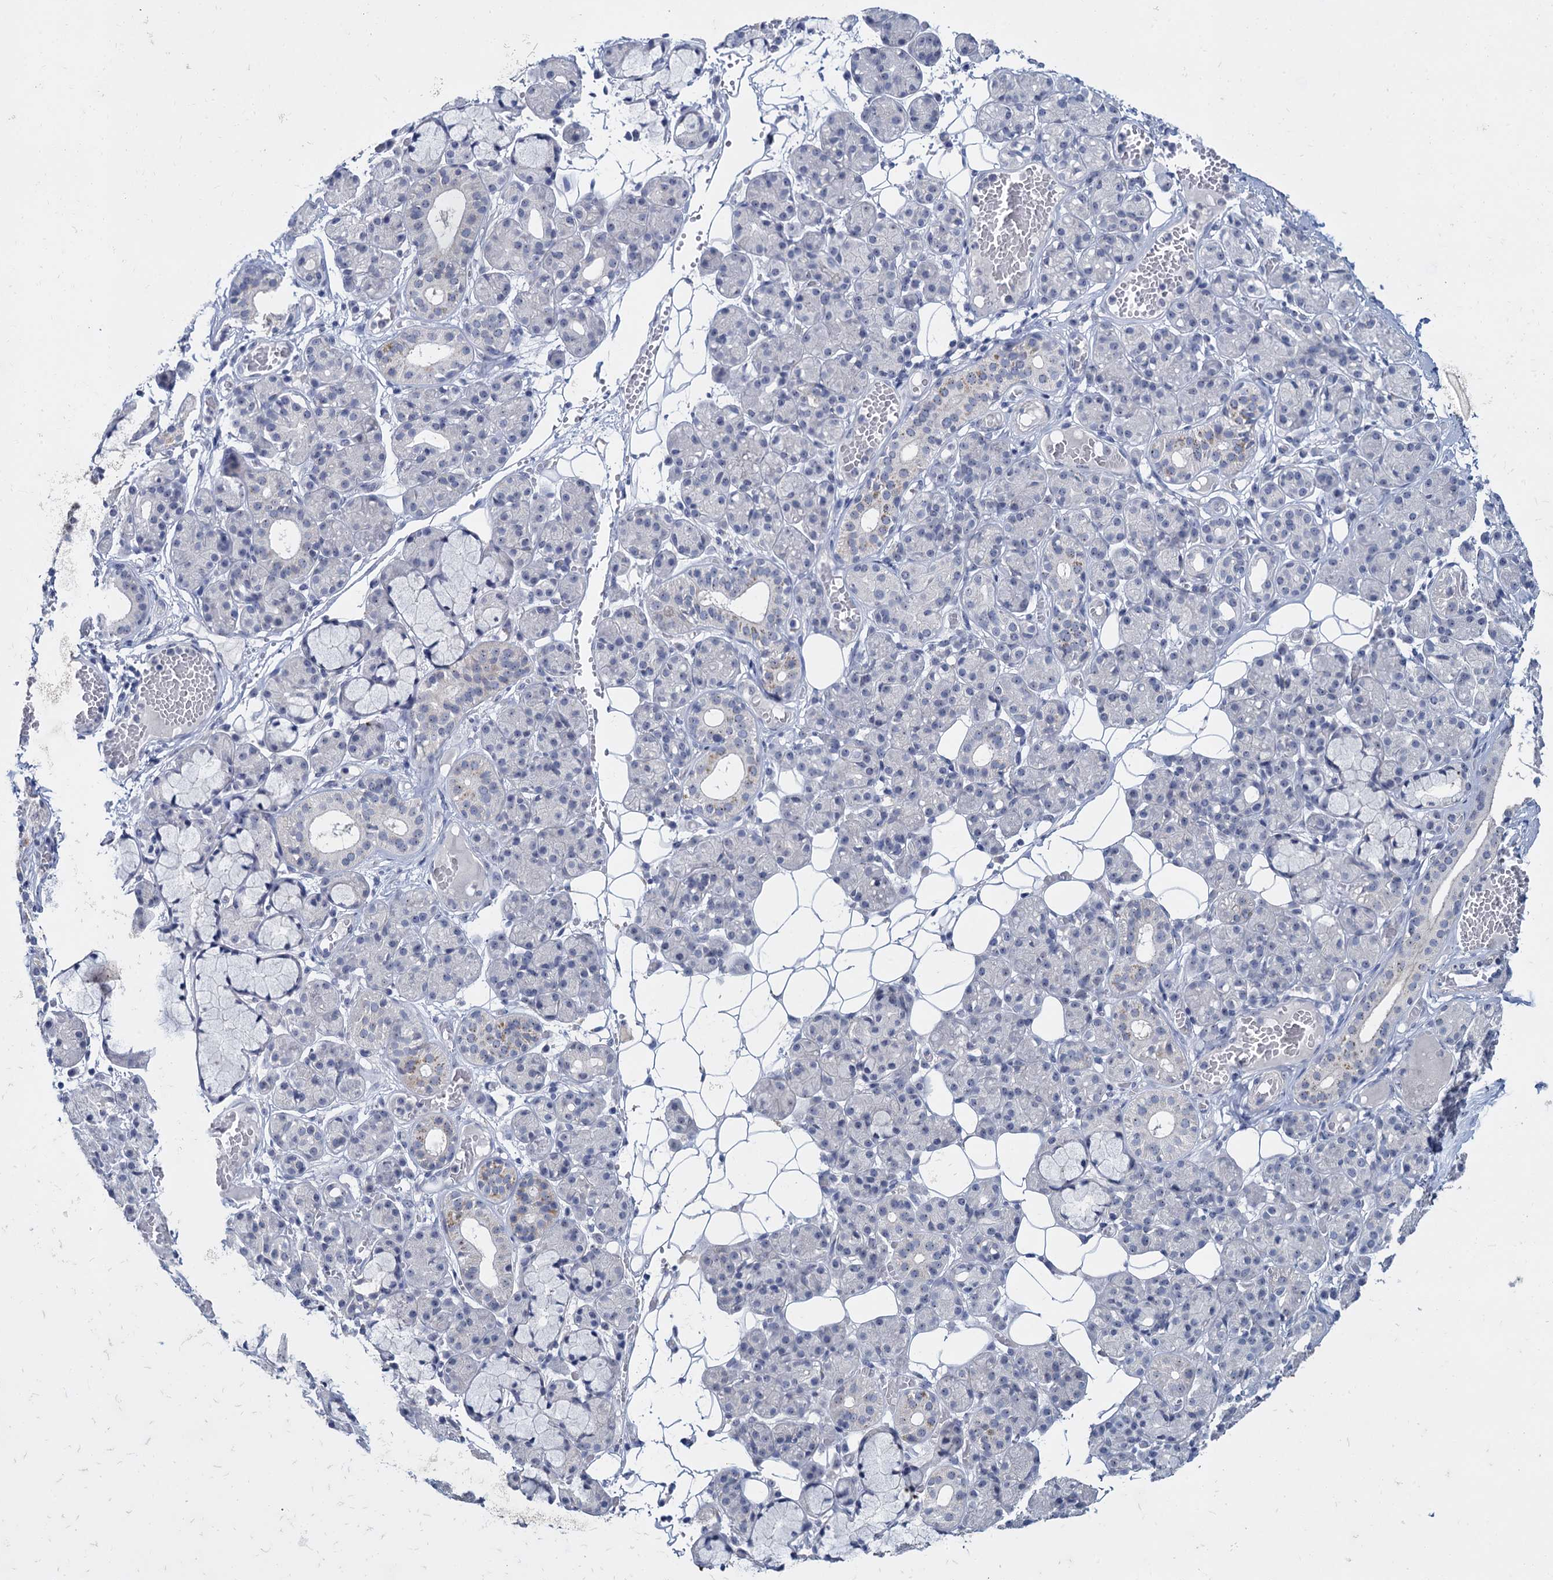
{"staining": {"intensity": "negative", "quantity": "none", "location": "none"}, "tissue": "salivary gland", "cell_type": "Glandular cells", "image_type": "normal", "snomed": [{"axis": "morphology", "description": "Normal tissue, NOS"}, {"axis": "topography", "description": "Salivary gland"}], "caption": "Histopathology image shows no protein staining in glandular cells of unremarkable salivary gland. (DAB immunohistochemistry, high magnification).", "gene": "SFN", "patient": {"sex": "male", "age": 63}}